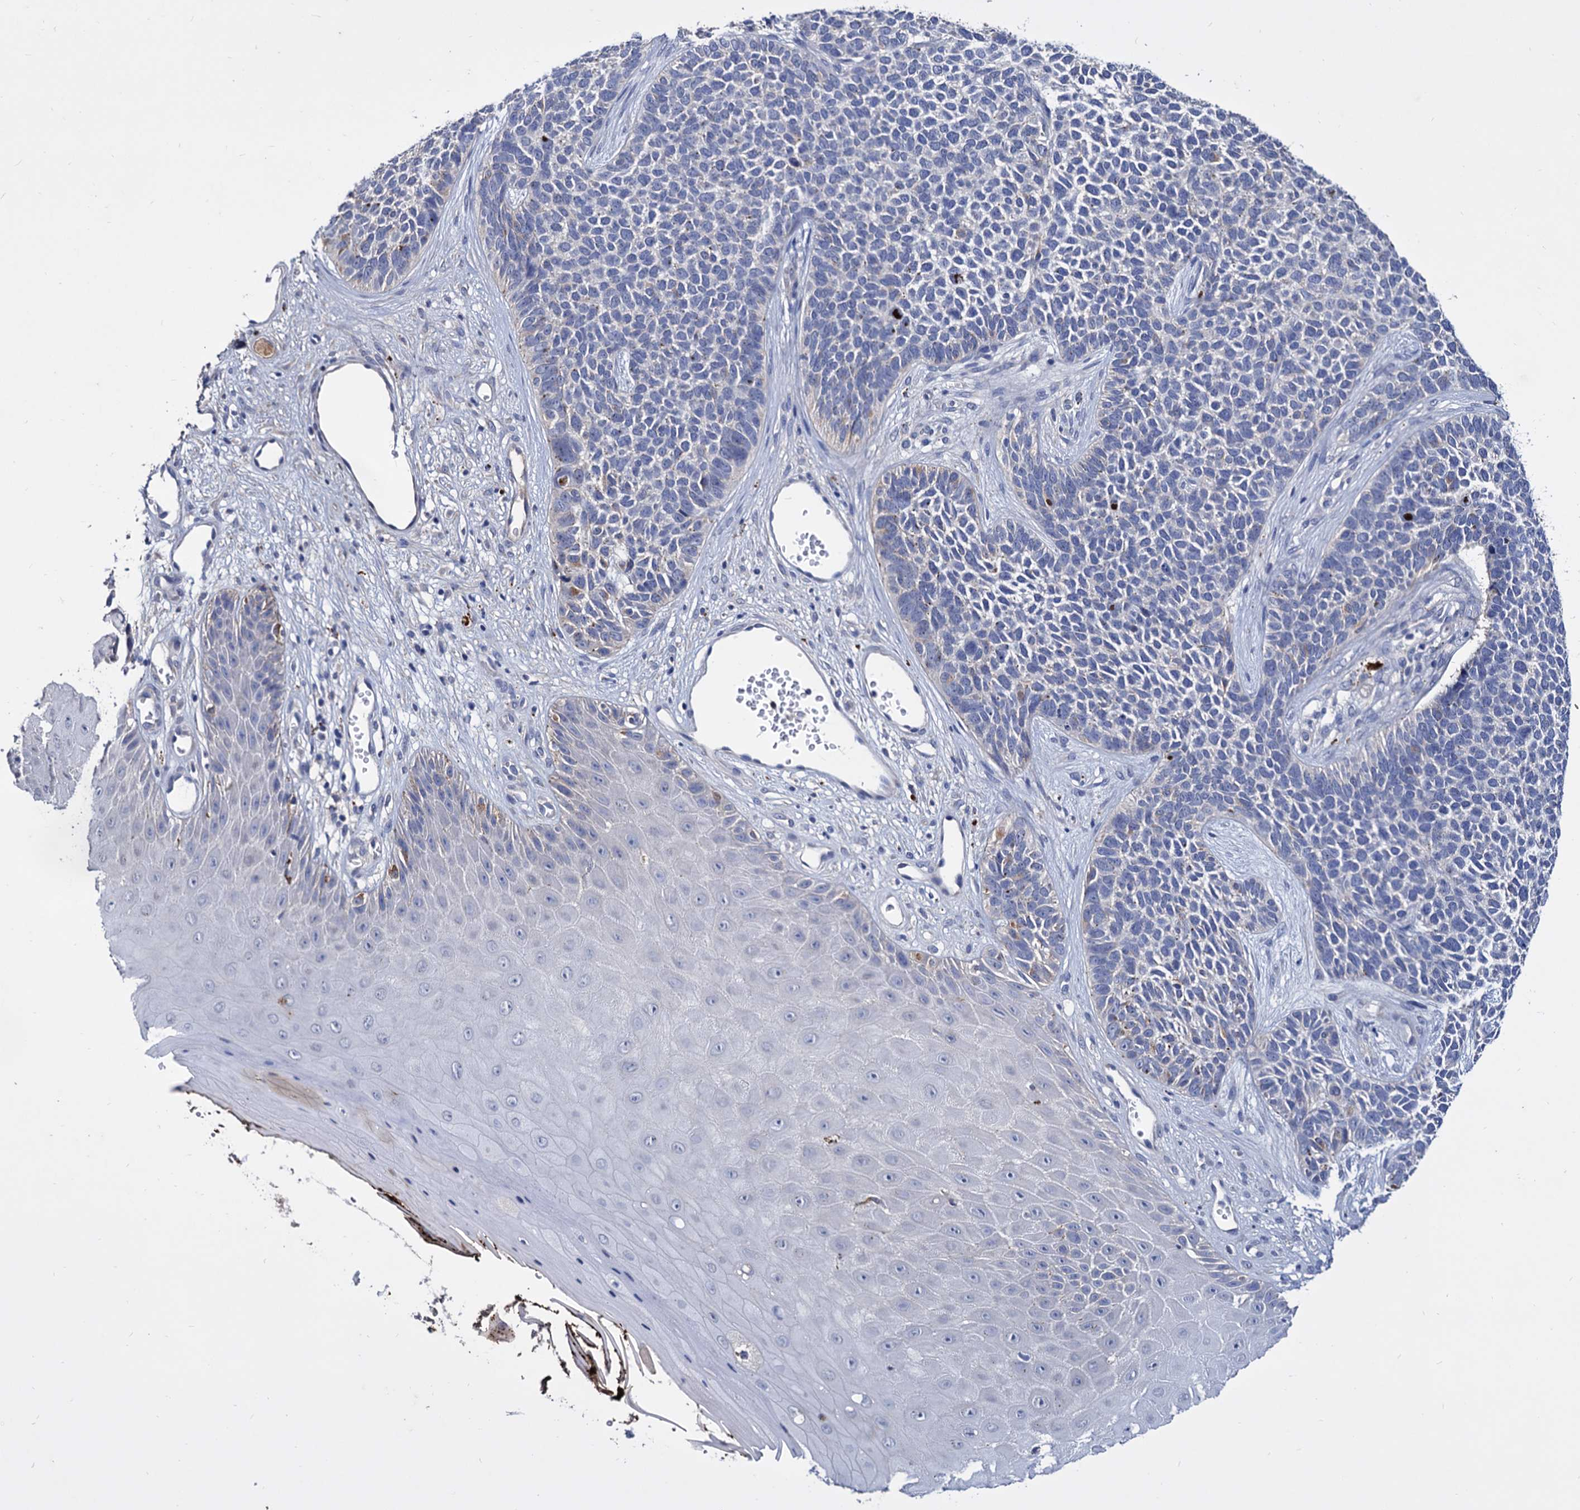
{"staining": {"intensity": "negative", "quantity": "none", "location": "none"}, "tissue": "skin cancer", "cell_type": "Tumor cells", "image_type": "cancer", "snomed": [{"axis": "morphology", "description": "Basal cell carcinoma"}, {"axis": "topography", "description": "Skin"}], "caption": "Protein analysis of skin basal cell carcinoma shows no significant expression in tumor cells.", "gene": "NPAS4", "patient": {"sex": "female", "age": 84}}